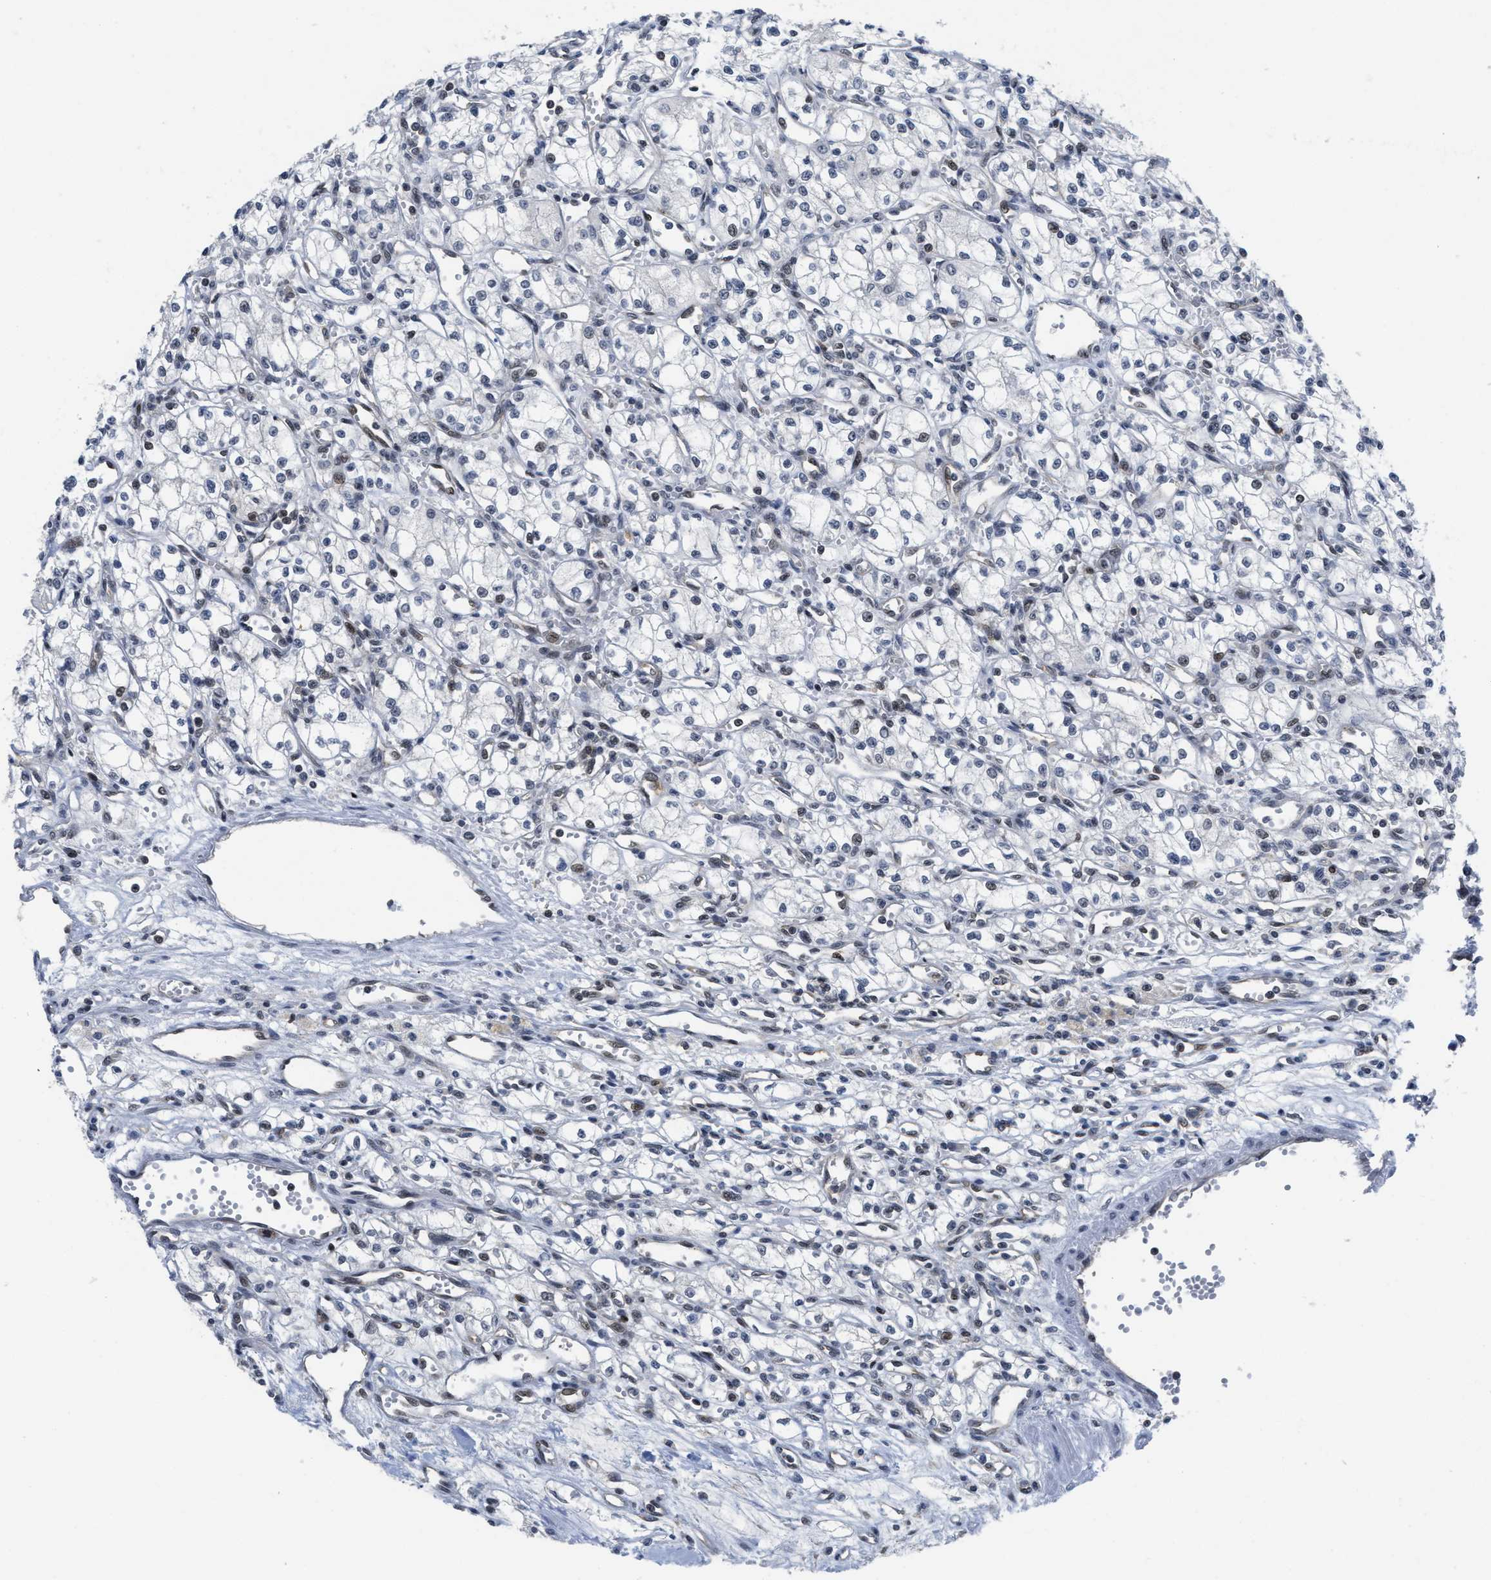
{"staining": {"intensity": "weak", "quantity": "<25%", "location": "nuclear"}, "tissue": "renal cancer", "cell_type": "Tumor cells", "image_type": "cancer", "snomed": [{"axis": "morphology", "description": "Normal tissue, NOS"}, {"axis": "morphology", "description": "Adenocarcinoma, NOS"}, {"axis": "topography", "description": "Kidney"}], "caption": "Protein analysis of renal cancer (adenocarcinoma) demonstrates no significant staining in tumor cells. (DAB (3,3'-diaminobenzidine) immunohistochemistry, high magnification).", "gene": "HIF1A", "patient": {"sex": "male", "age": 59}}